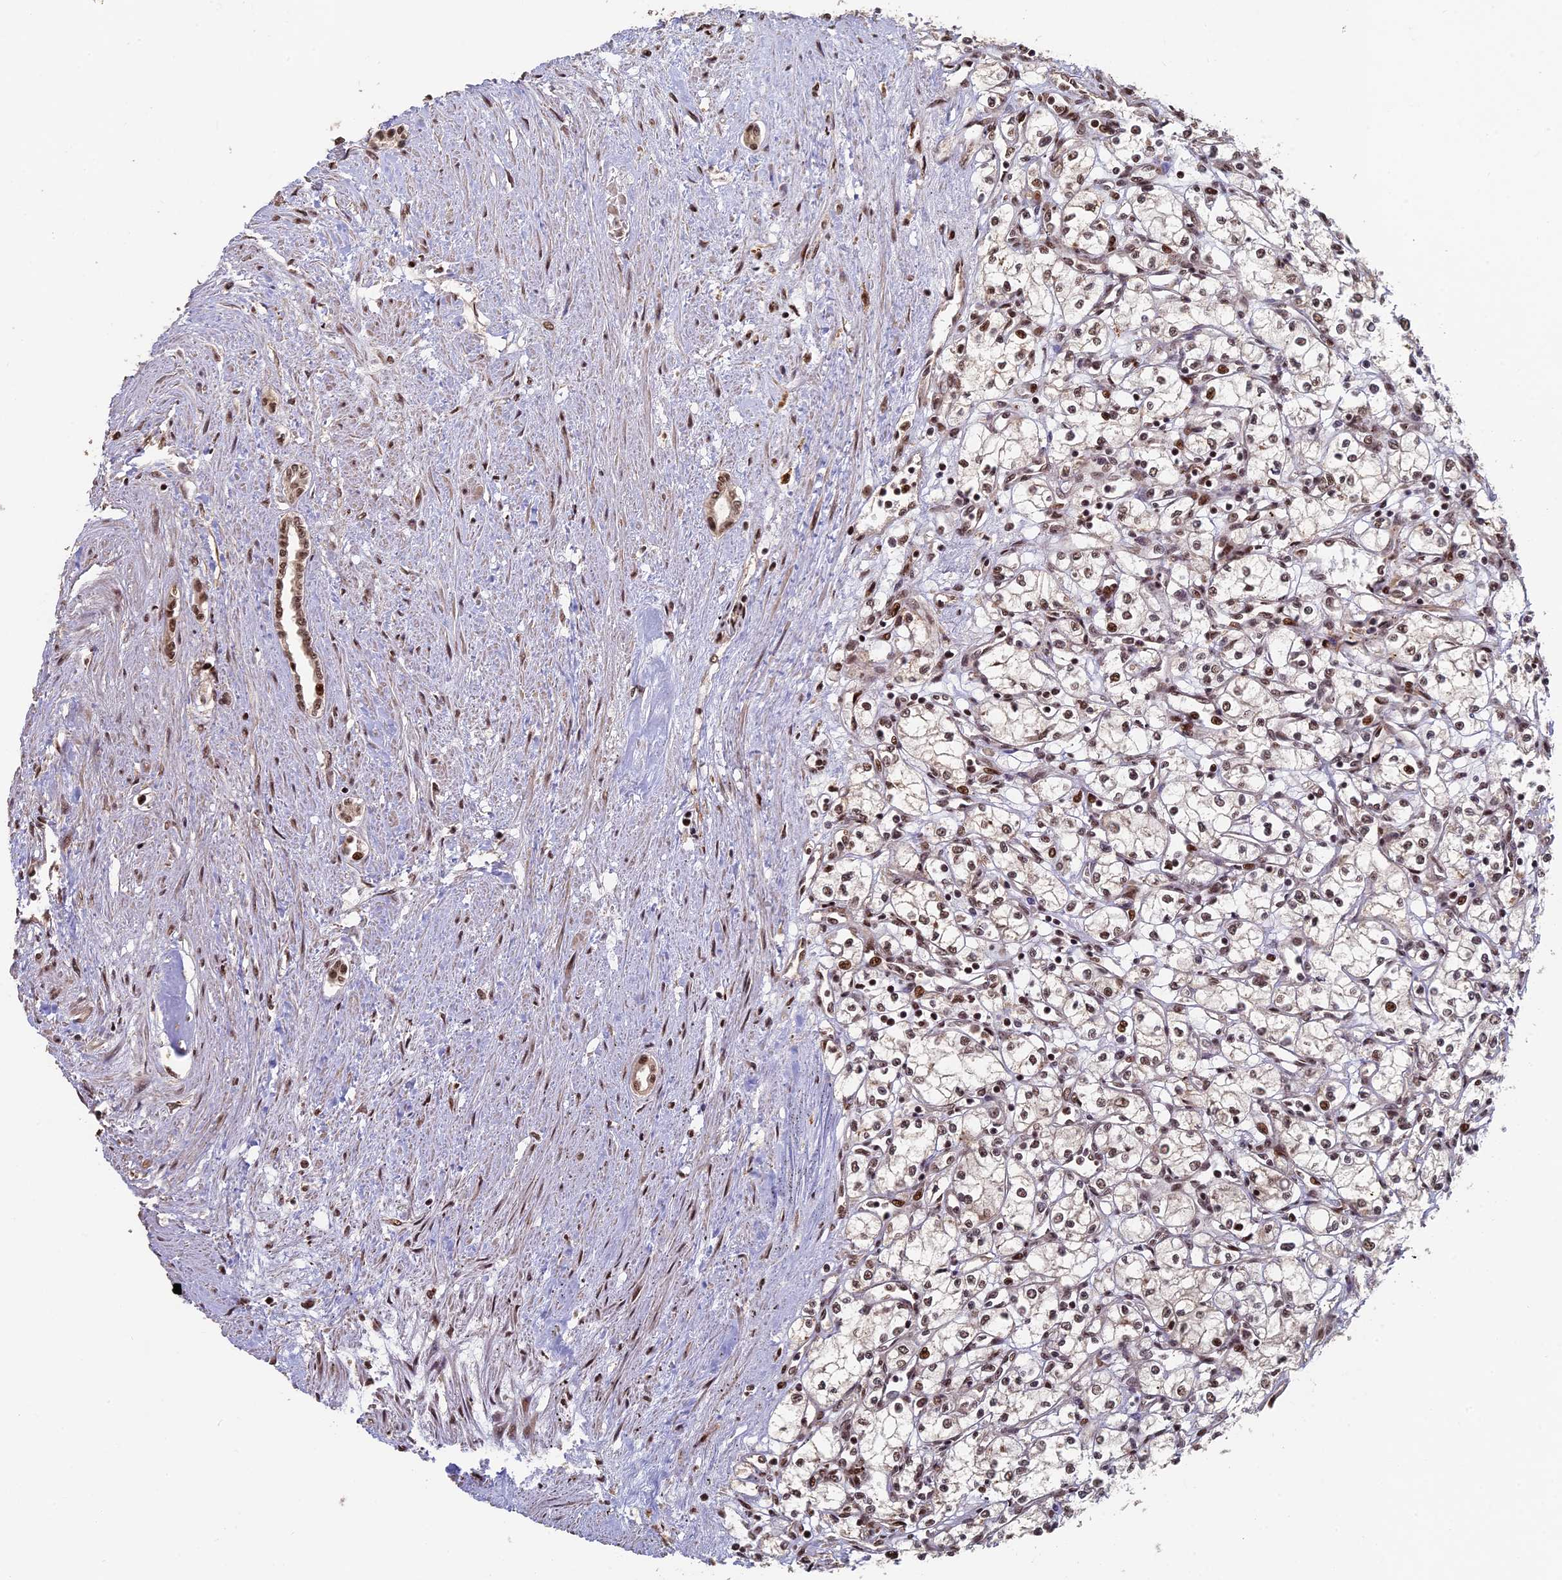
{"staining": {"intensity": "moderate", "quantity": ">75%", "location": "nuclear"}, "tissue": "renal cancer", "cell_type": "Tumor cells", "image_type": "cancer", "snomed": [{"axis": "morphology", "description": "Adenocarcinoma, NOS"}, {"axis": "topography", "description": "Kidney"}], "caption": "Tumor cells exhibit medium levels of moderate nuclear staining in about >75% of cells in adenocarcinoma (renal). (Stains: DAB (3,3'-diaminobenzidine) in brown, nuclei in blue, Microscopy: brightfield microscopy at high magnification).", "gene": "OSBPL1A", "patient": {"sex": "male", "age": 59}}